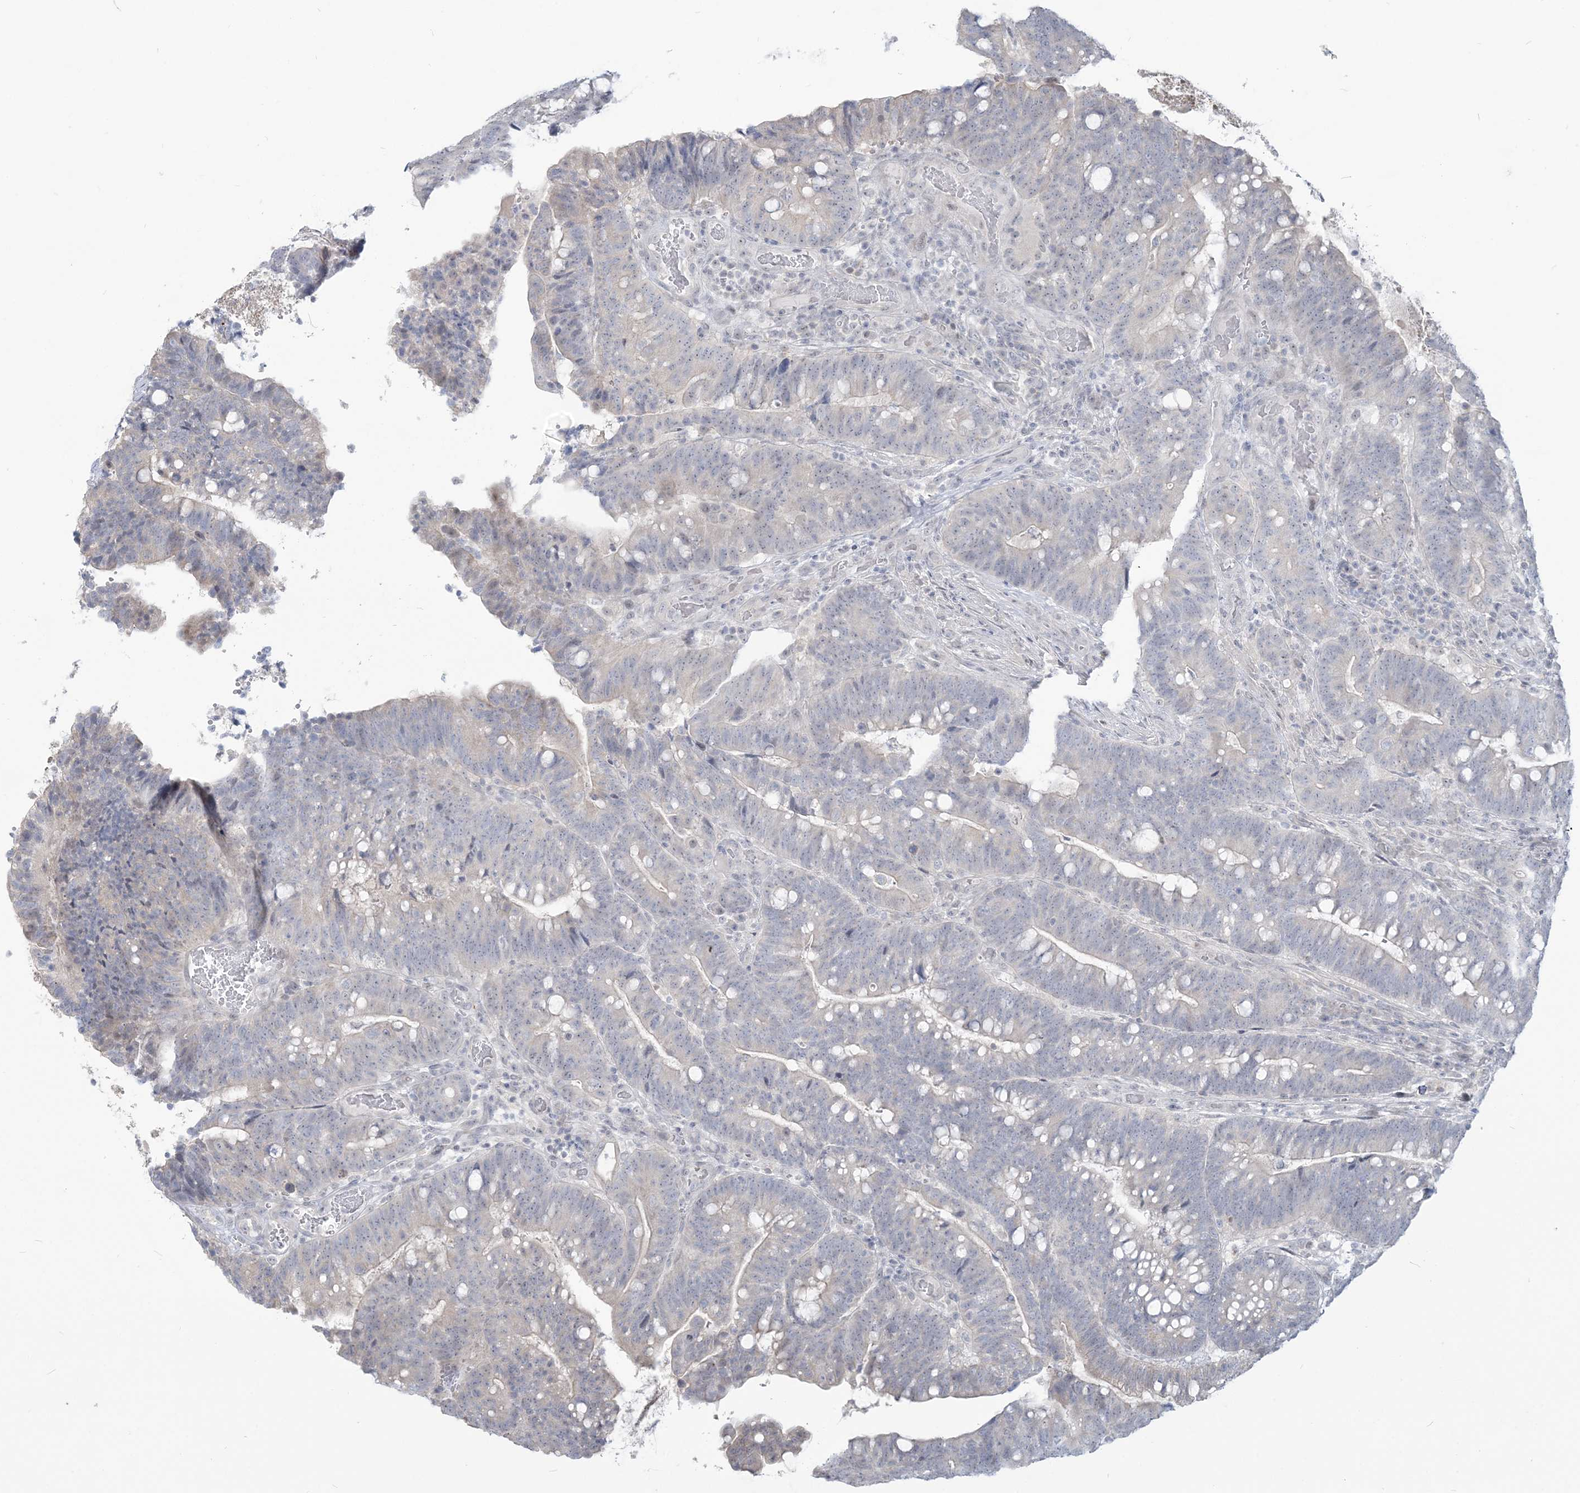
{"staining": {"intensity": "negative", "quantity": "none", "location": "none"}, "tissue": "colorectal cancer", "cell_type": "Tumor cells", "image_type": "cancer", "snomed": [{"axis": "morphology", "description": "Adenocarcinoma, NOS"}, {"axis": "topography", "description": "Colon"}], "caption": "The photomicrograph exhibits no staining of tumor cells in adenocarcinoma (colorectal).", "gene": "SDAD1", "patient": {"sex": "female", "age": 66}}